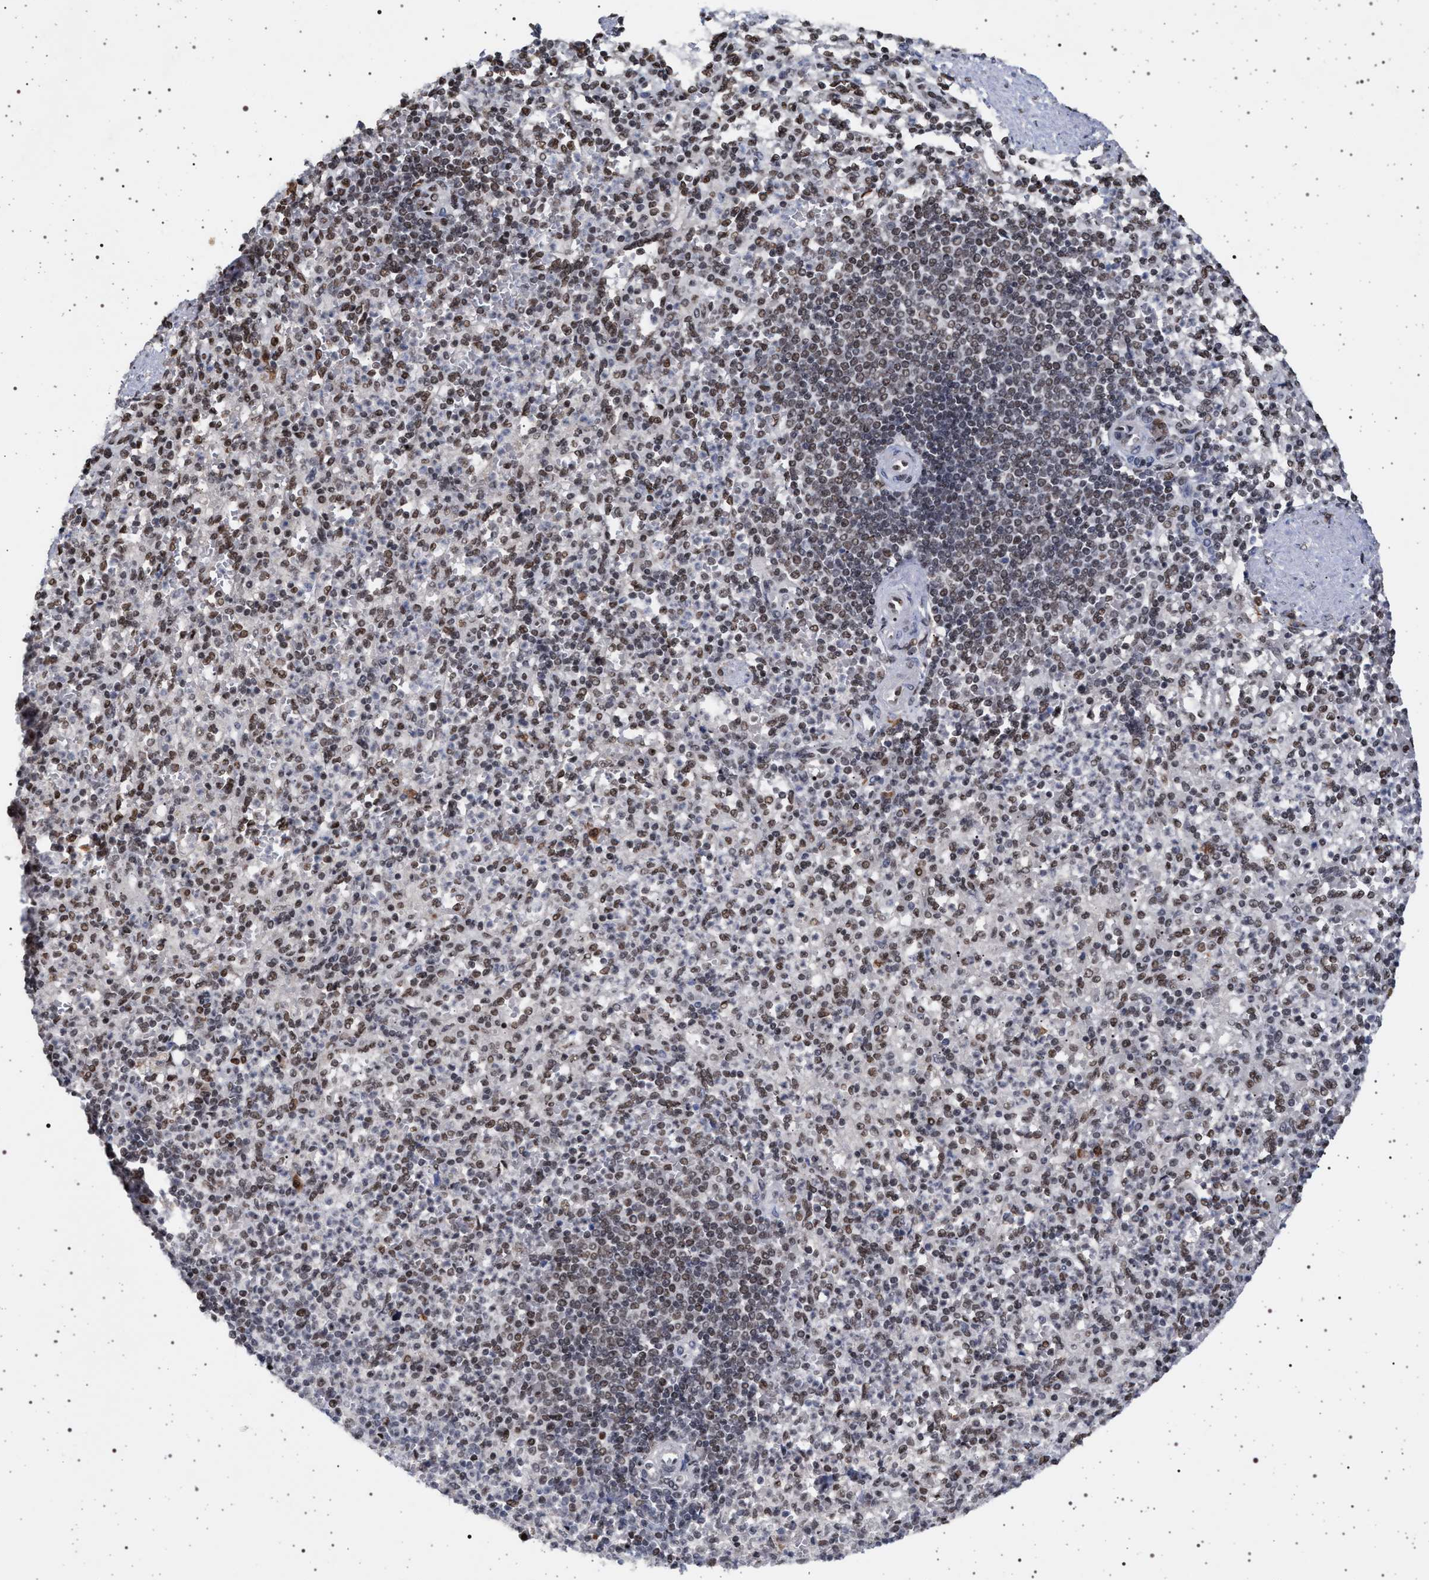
{"staining": {"intensity": "moderate", "quantity": "25%-75%", "location": "nuclear"}, "tissue": "spleen", "cell_type": "Cells in red pulp", "image_type": "normal", "snomed": [{"axis": "morphology", "description": "Normal tissue, NOS"}, {"axis": "topography", "description": "Spleen"}], "caption": "Immunohistochemistry (IHC) (DAB) staining of benign human spleen displays moderate nuclear protein positivity in approximately 25%-75% of cells in red pulp.", "gene": "PHF12", "patient": {"sex": "female", "age": 74}}